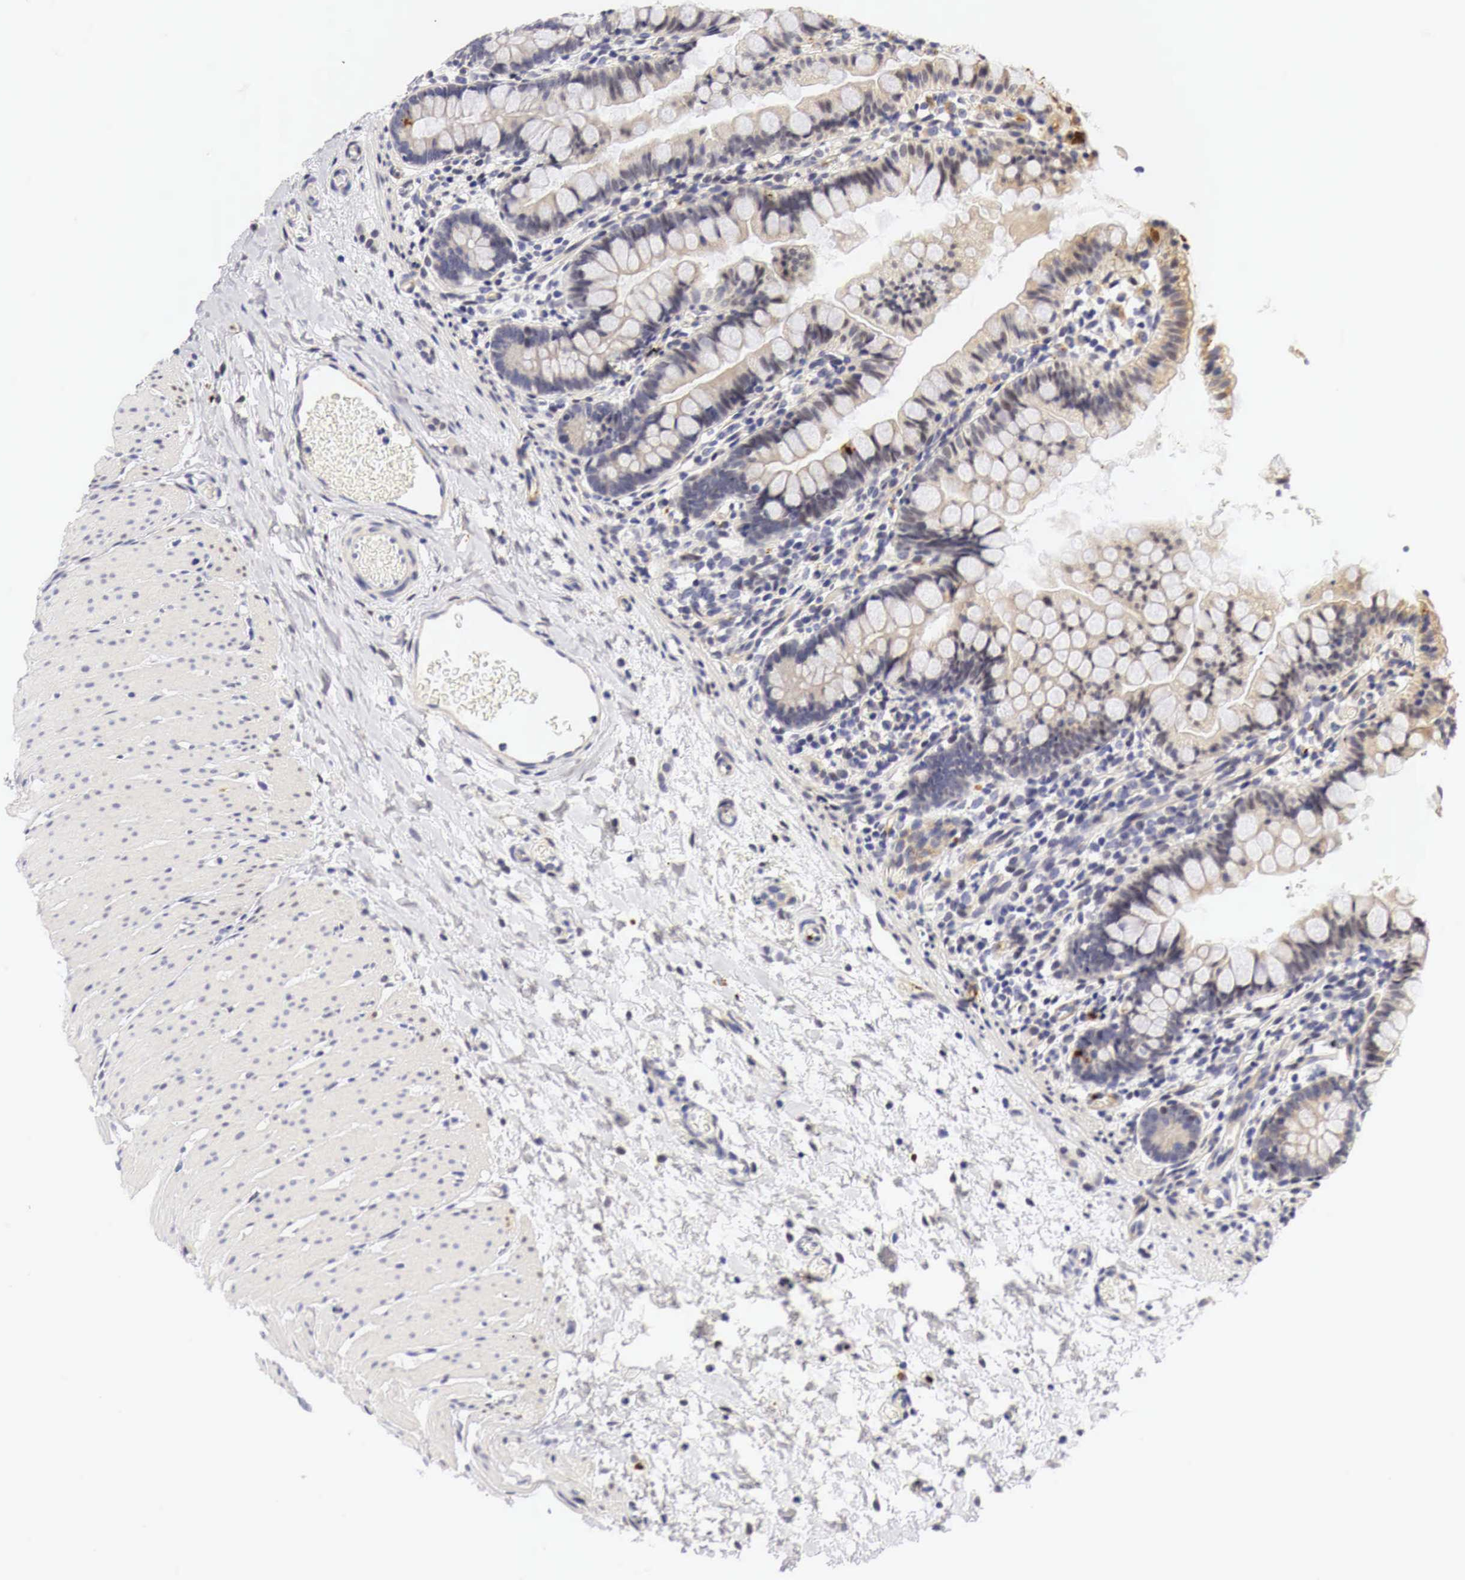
{"staining": {"intensity": "moderate", "quantity": "<25%", "location": "cytoplasmic/membranous"}, "tissue": "small intestine", "cell_type": "Glandular cells", "image_type": "normal", "snomed": [{"axis": "morphology", "description": "Normal tissue, NOS"}, {"axis": "topography", "description": "Small intestine"}], "caption": "Immunohistochemical staining of normal small intestine displays moderate cytoplasmic/membranous protein expression in approximately <25% of glandular cells.", "gene": "CASP3", "patient": {"sex": "male", "age": 1}}